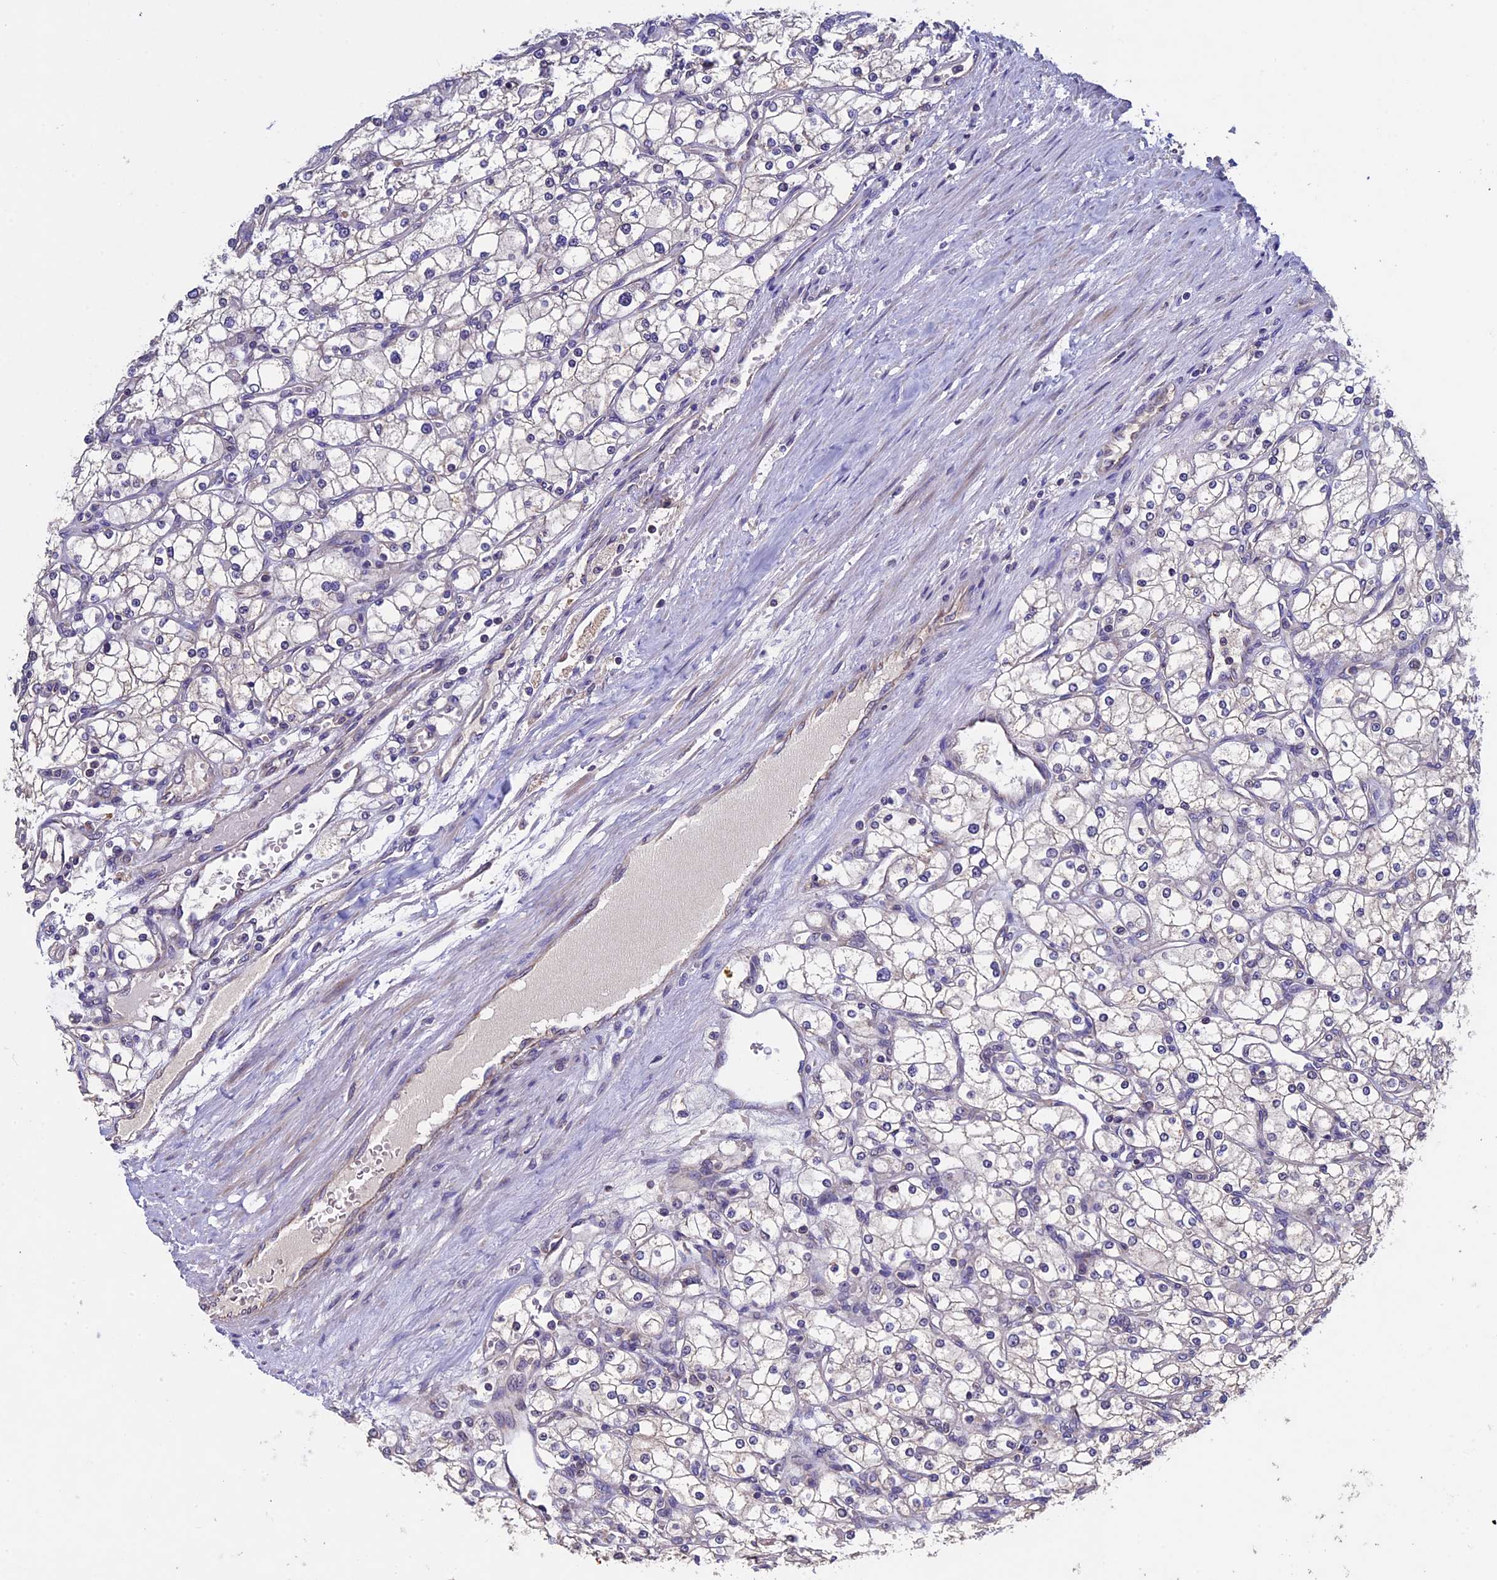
{"staining": {"intensity": "negative", "quantity": "none", "location": "none"}, "tissue": "renal cancer", "cell_type": "Tumor cells", "image_type": "cancer", "snomed": [{"axis": "morphology", "description": "Adenocarcinoma, NOS"}, {"axis": "topography", "description": "Kidney"}], "caption": "Protein analysis of renal adenocarcinoma shows no significant positivity in tumor cells.", "gene": "RNF17", "patient": {"sex": "male", "age": 80}}